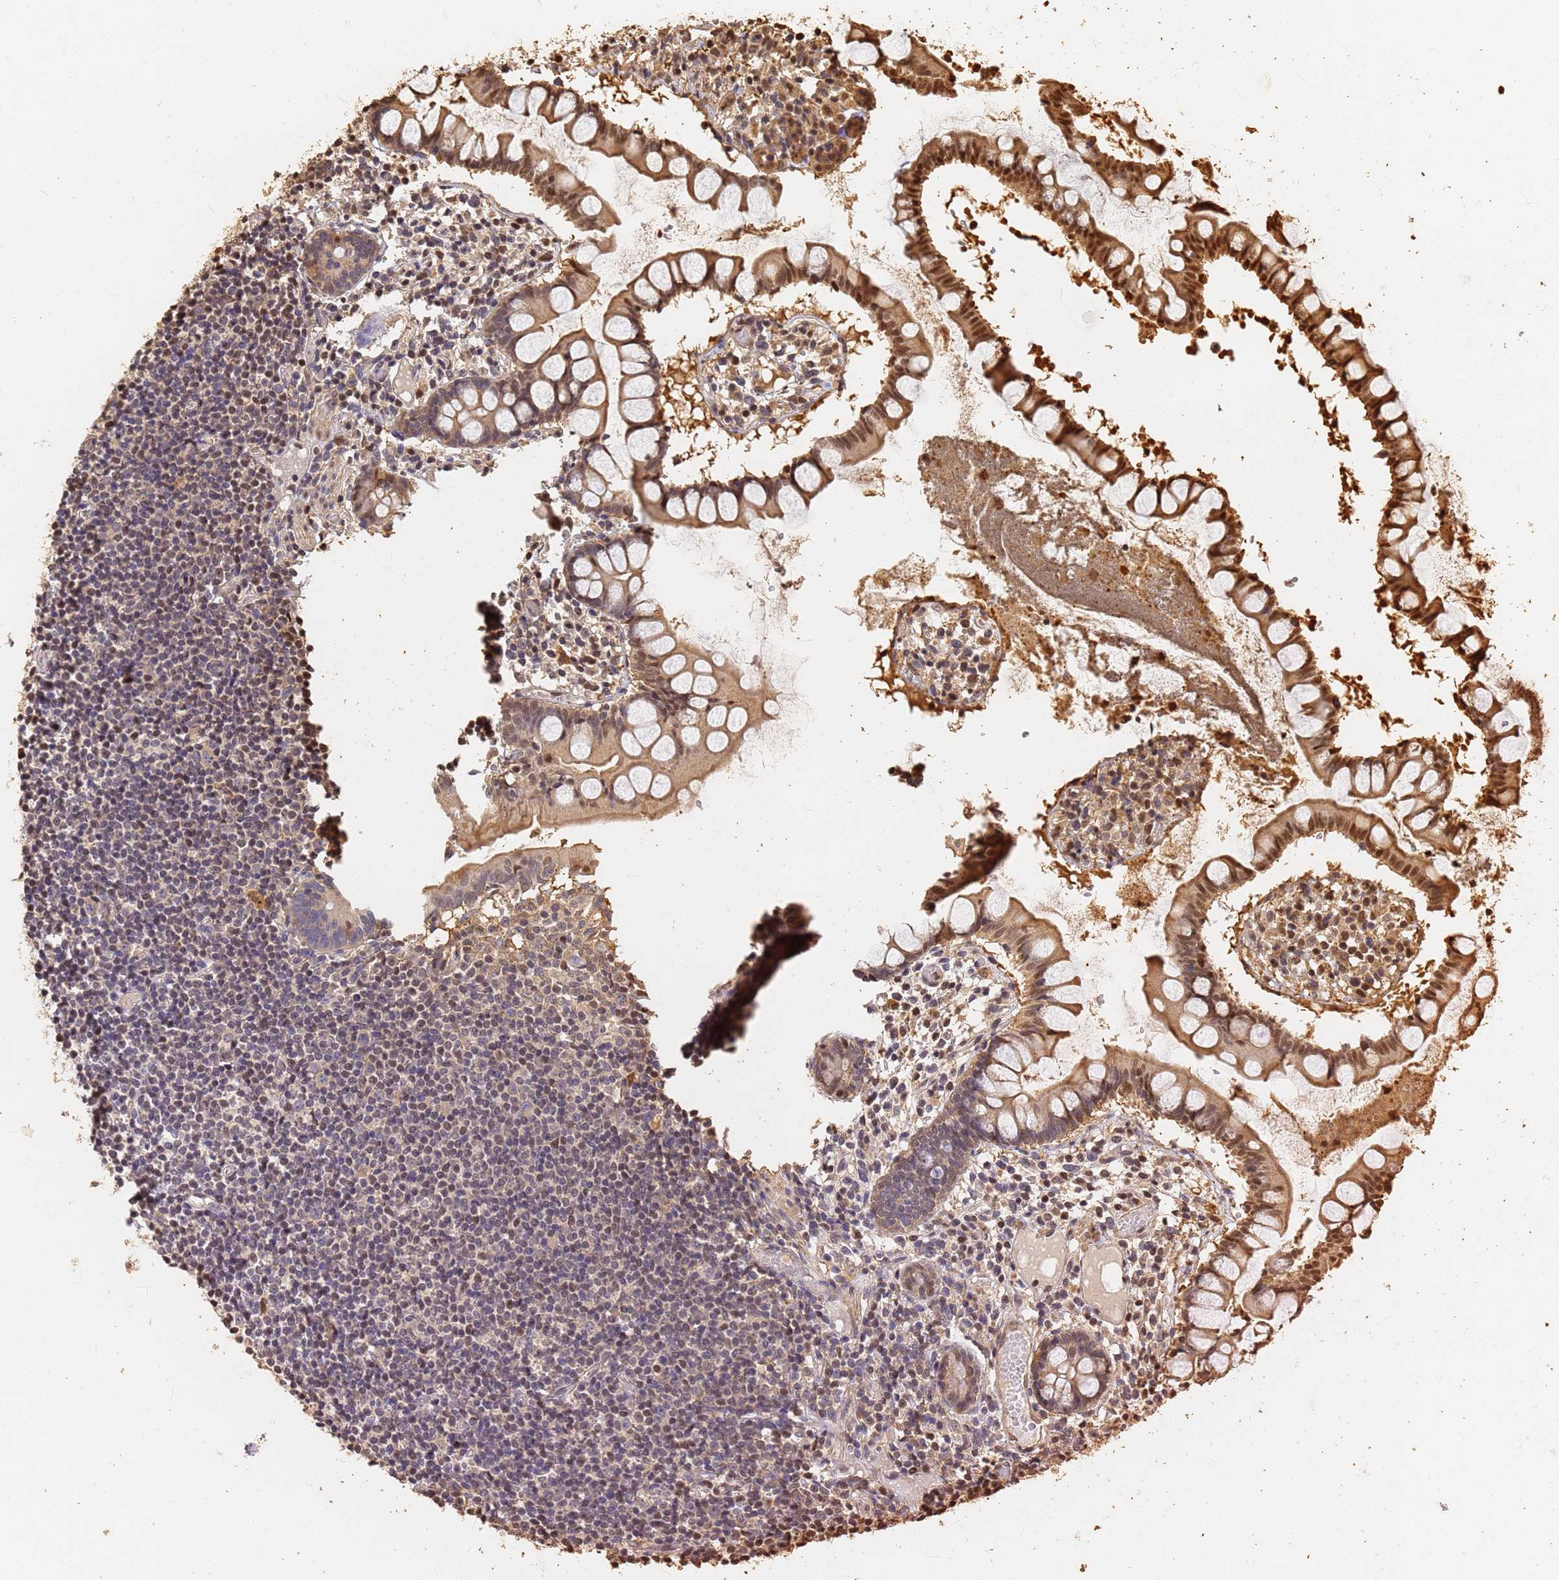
{"staining": {"intensity": "moderate", "quantity": ">75%", "location": "cytoplasmic/membranous"}, "tissue": "colon", "cell_type": "Endothelial cells", "image_type": "normal", "snomed": [{"axis": "morphology", "description": "Normal tissue, NOS"}, {"axis": "morphology", "description": "Adenocarcinoma, NOS"}, {"axis": "topography", "description": "Colon"}], "caption": "The immunohistochemical stain shows moderate cytoplasmic/membranous positivity in endothelial cells of normal colon.", "gene": "JAK2", "patient": {"sex": "female", "age": 55}}